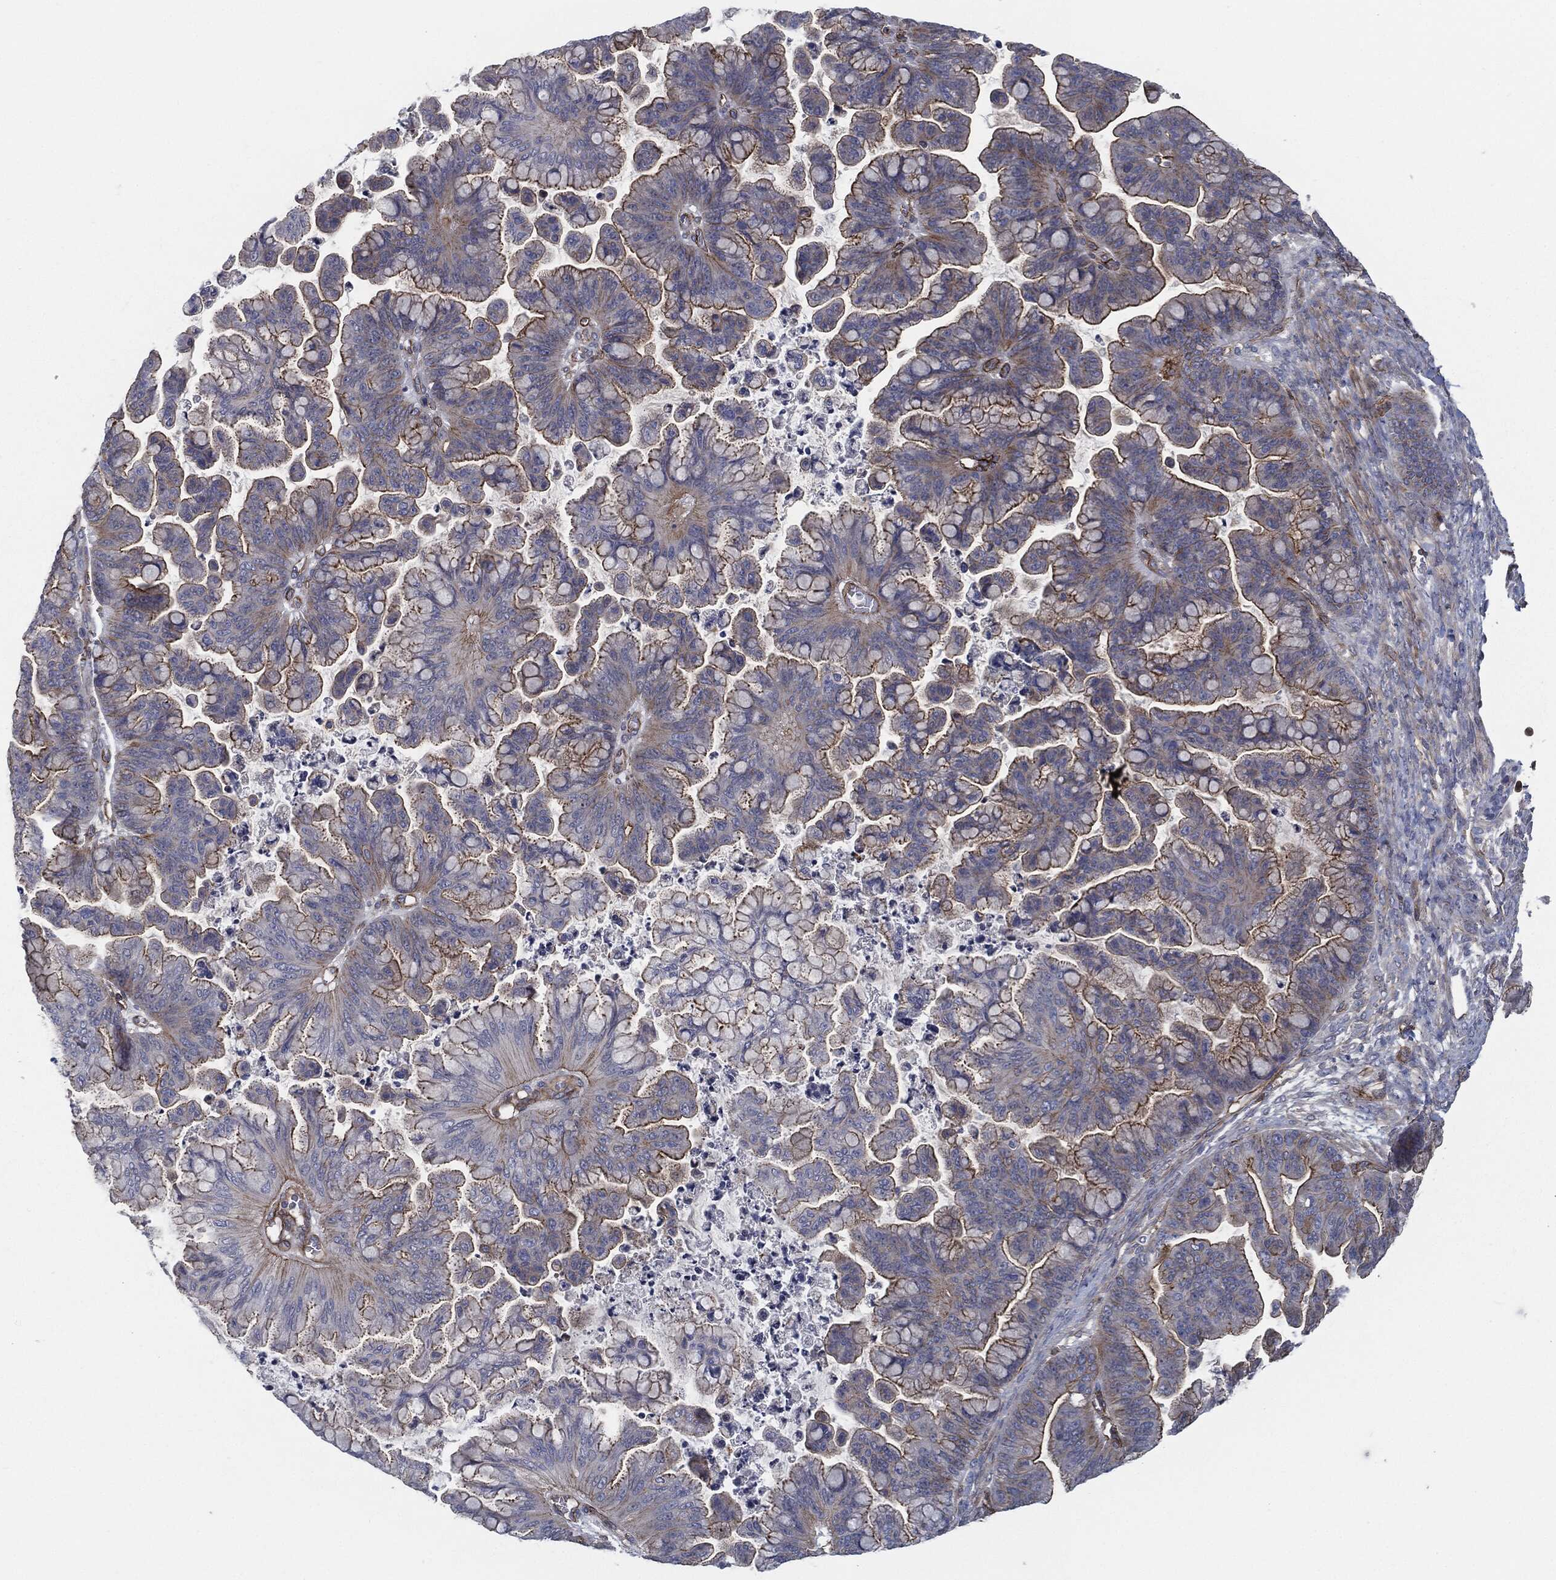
{"staining": {"intensity": "strong", "quantity": "<25%", "location": "cytoplasmic/membranous"}, "tissue": "ovarian cancer", "cell_type": "Tumor cells", "image_type": "cancer", "snomed": [{"axis": "morphology", "description": "Cystadenocarcinoma, mucinous, NOS"}, {"axis": "topography", "description": "Ovary"}], "caption": "Ovarian cancer tissue exhibits strong cytoplasmic/membranous positivity in approximately <25% of tumor cells, visualized by immunohistochemistry. The staining was performed using DAB, with brown indicating positive protein expression. Nuclei are stained blue with hematoxylin.", "gene": "SVIL", "patient": {"sex": "female", "age": 67}}